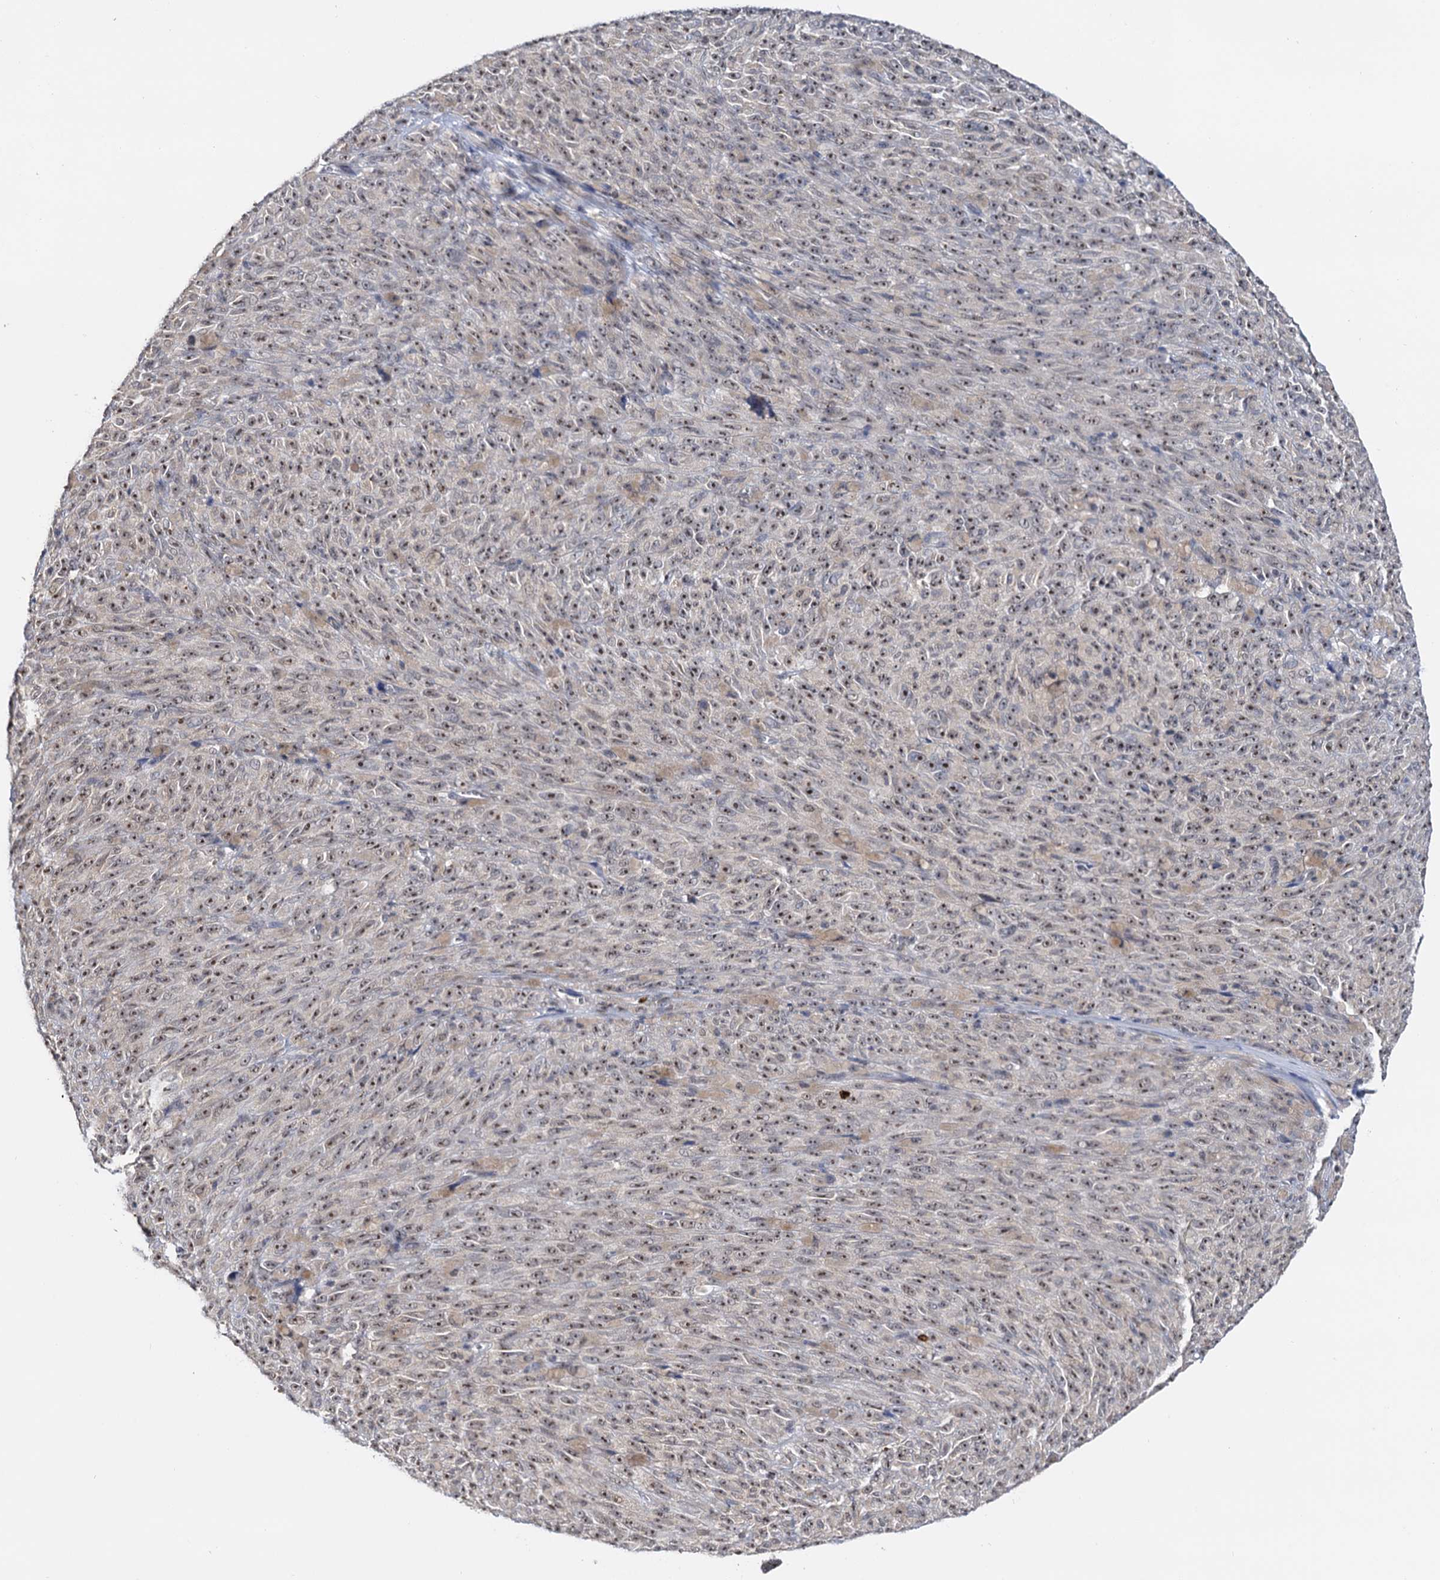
{"staining": {"intensity": "moderate", "quantity": ">75%", "location": "nuclear"}, "tissue": "melanoma", "cell_type": "Tumor cells", "image_type": "cancer", "snomed": [{"axis": "morphology", "description": "Malignant melanoma, NOS"}, {"axis": "topography", "description": "Skin"}], "caption": "Tumor cells display medium levels of moderate nuclear expression in approximately >75% of cells in melanoma. The staining was performed using DAB to visualize the protein expression in brown, while the nuclei were stained in blue with hematoxylin (Magnification: 20x).", "gene": "NAT10", "patient": {"sex": "female", "age": 82}}